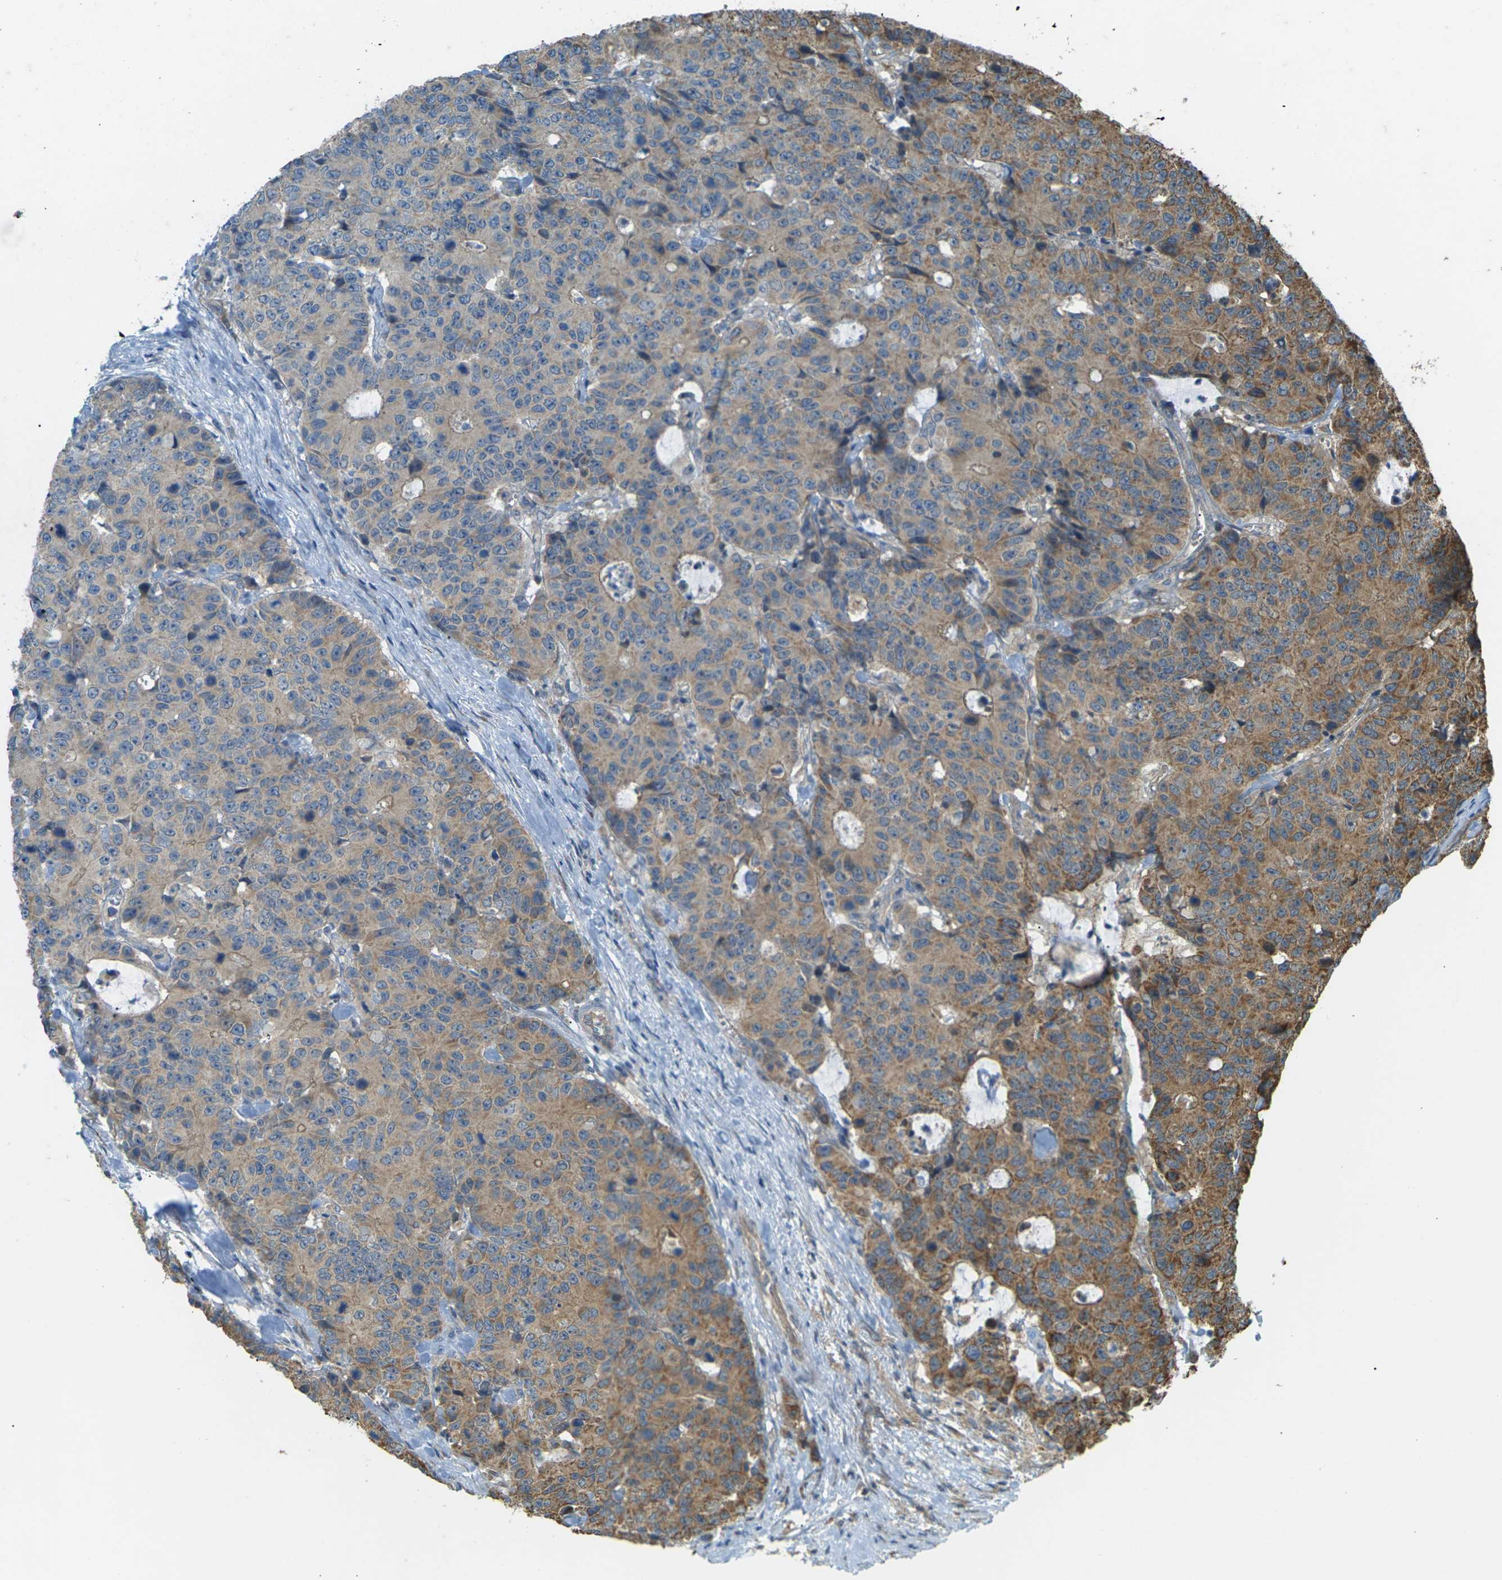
{"staining": {"intensity": "moderate", "quantity": ">75%", "location": "cytoplasmic/membranous"}, "tissue": "colorectal cancer", "cell_type": "Tumor cells", "image_type": "cancer", "snomed": [{"axis": "morphology", "description": "Adenocarcinoma, NOS"}, {"axis": "topography", "description": "Colon"}], "caption": "Colorectal cancer stained with a protein marker demonstrates moderate staining in tumor cells.", "gene": "KSR1", "patient": {"sex": "female", "age": 86}}